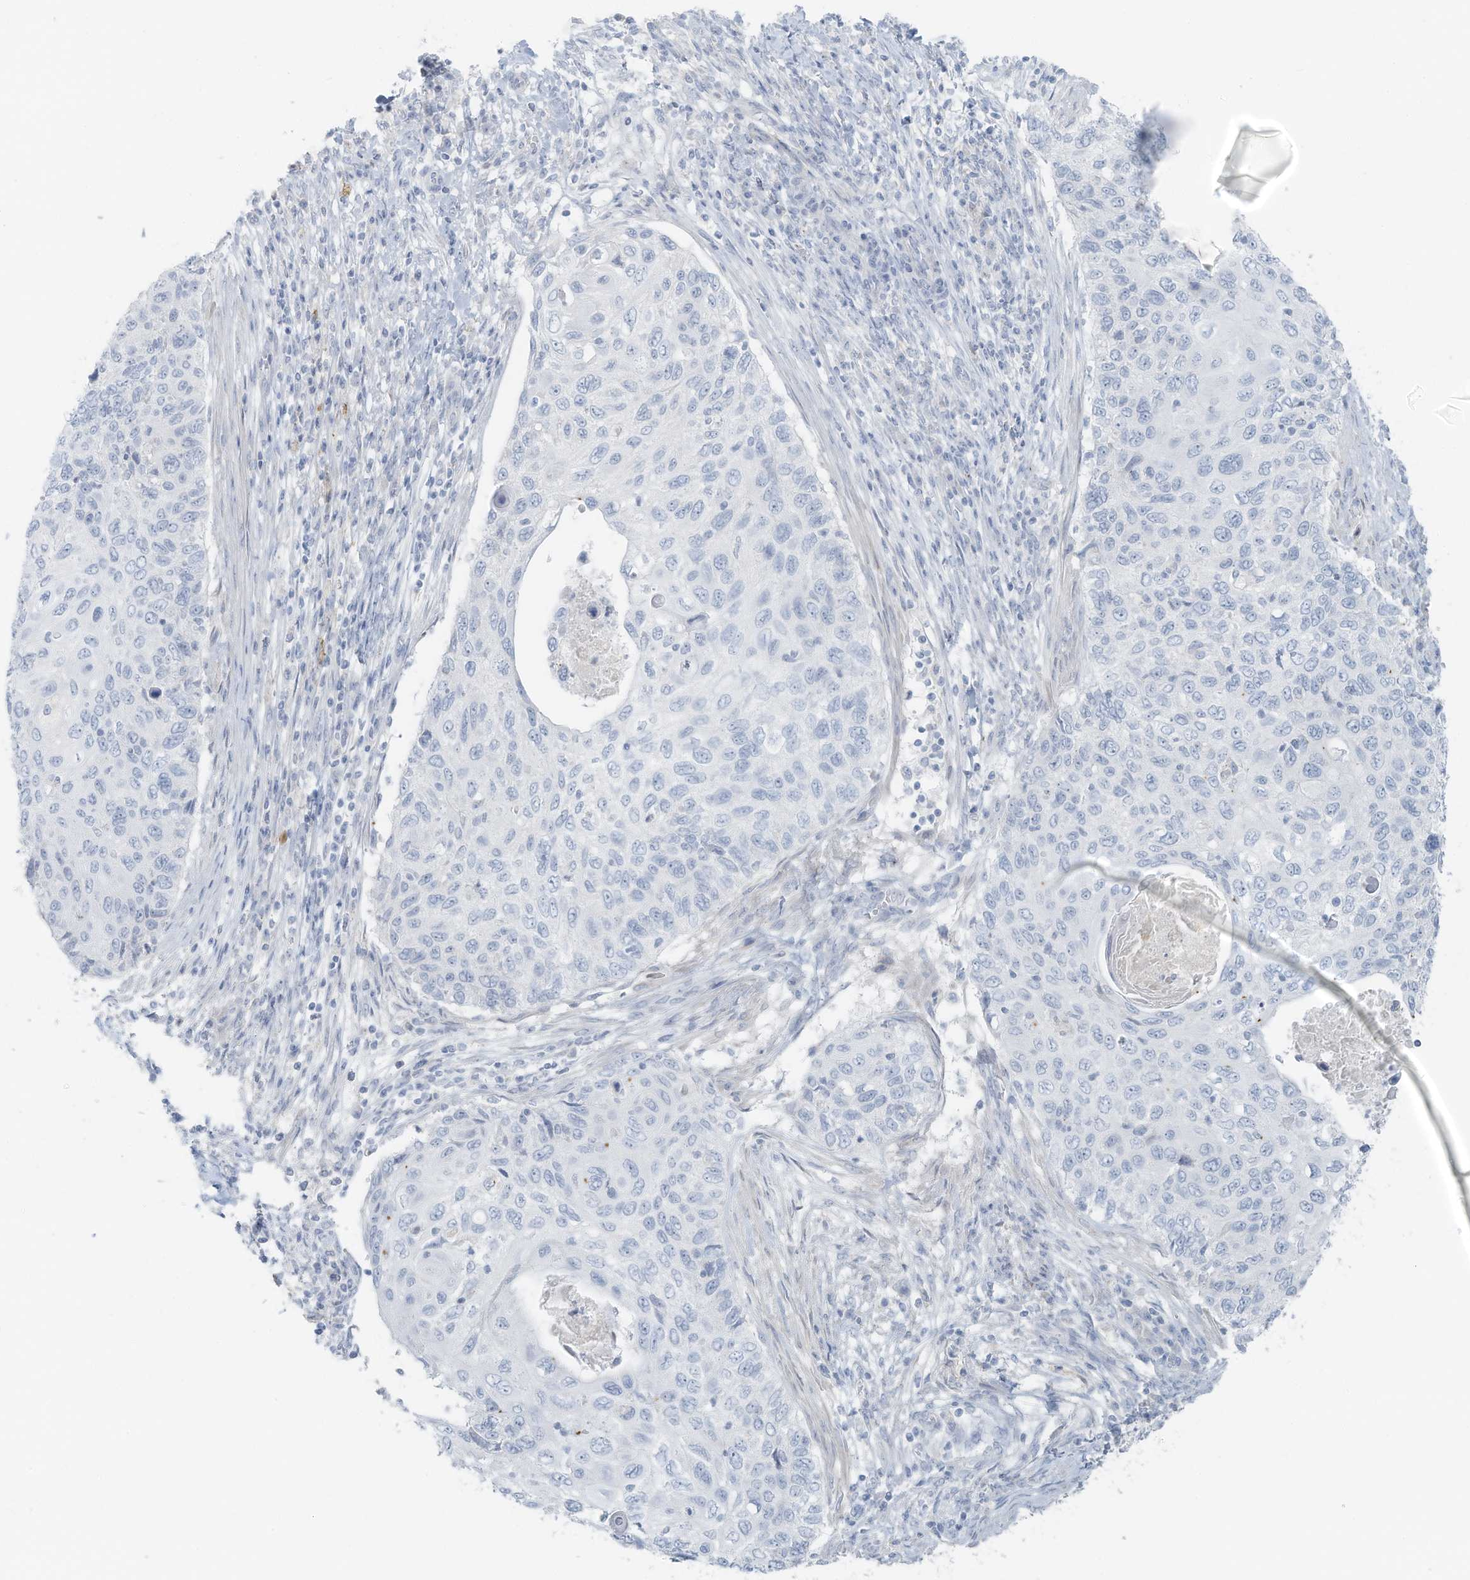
{"staining": {"intensity": "negative", "quantity": "none", "location": "none"}, "tissue": "cervical cancer", "cell_type": "Tumor cells", "image_type": "cancer", "snomed": [{"axis": "morphology", "description": "Squamous cell carcinoma, NOS"}, {"axis": "topography", "description": "Cervix"}], "caption": "There is no significant expression in tumor cells of cervical squamous cell carcinoma. Brightfield microscopy of immunohistochemistry stained with DAB (3,3'-diaminobenzidine) (brown) and hematoxylin (blue), captured at high magnification.", "gene": "SLC25A43", "patient": {"sex": "female", "age": 70}}